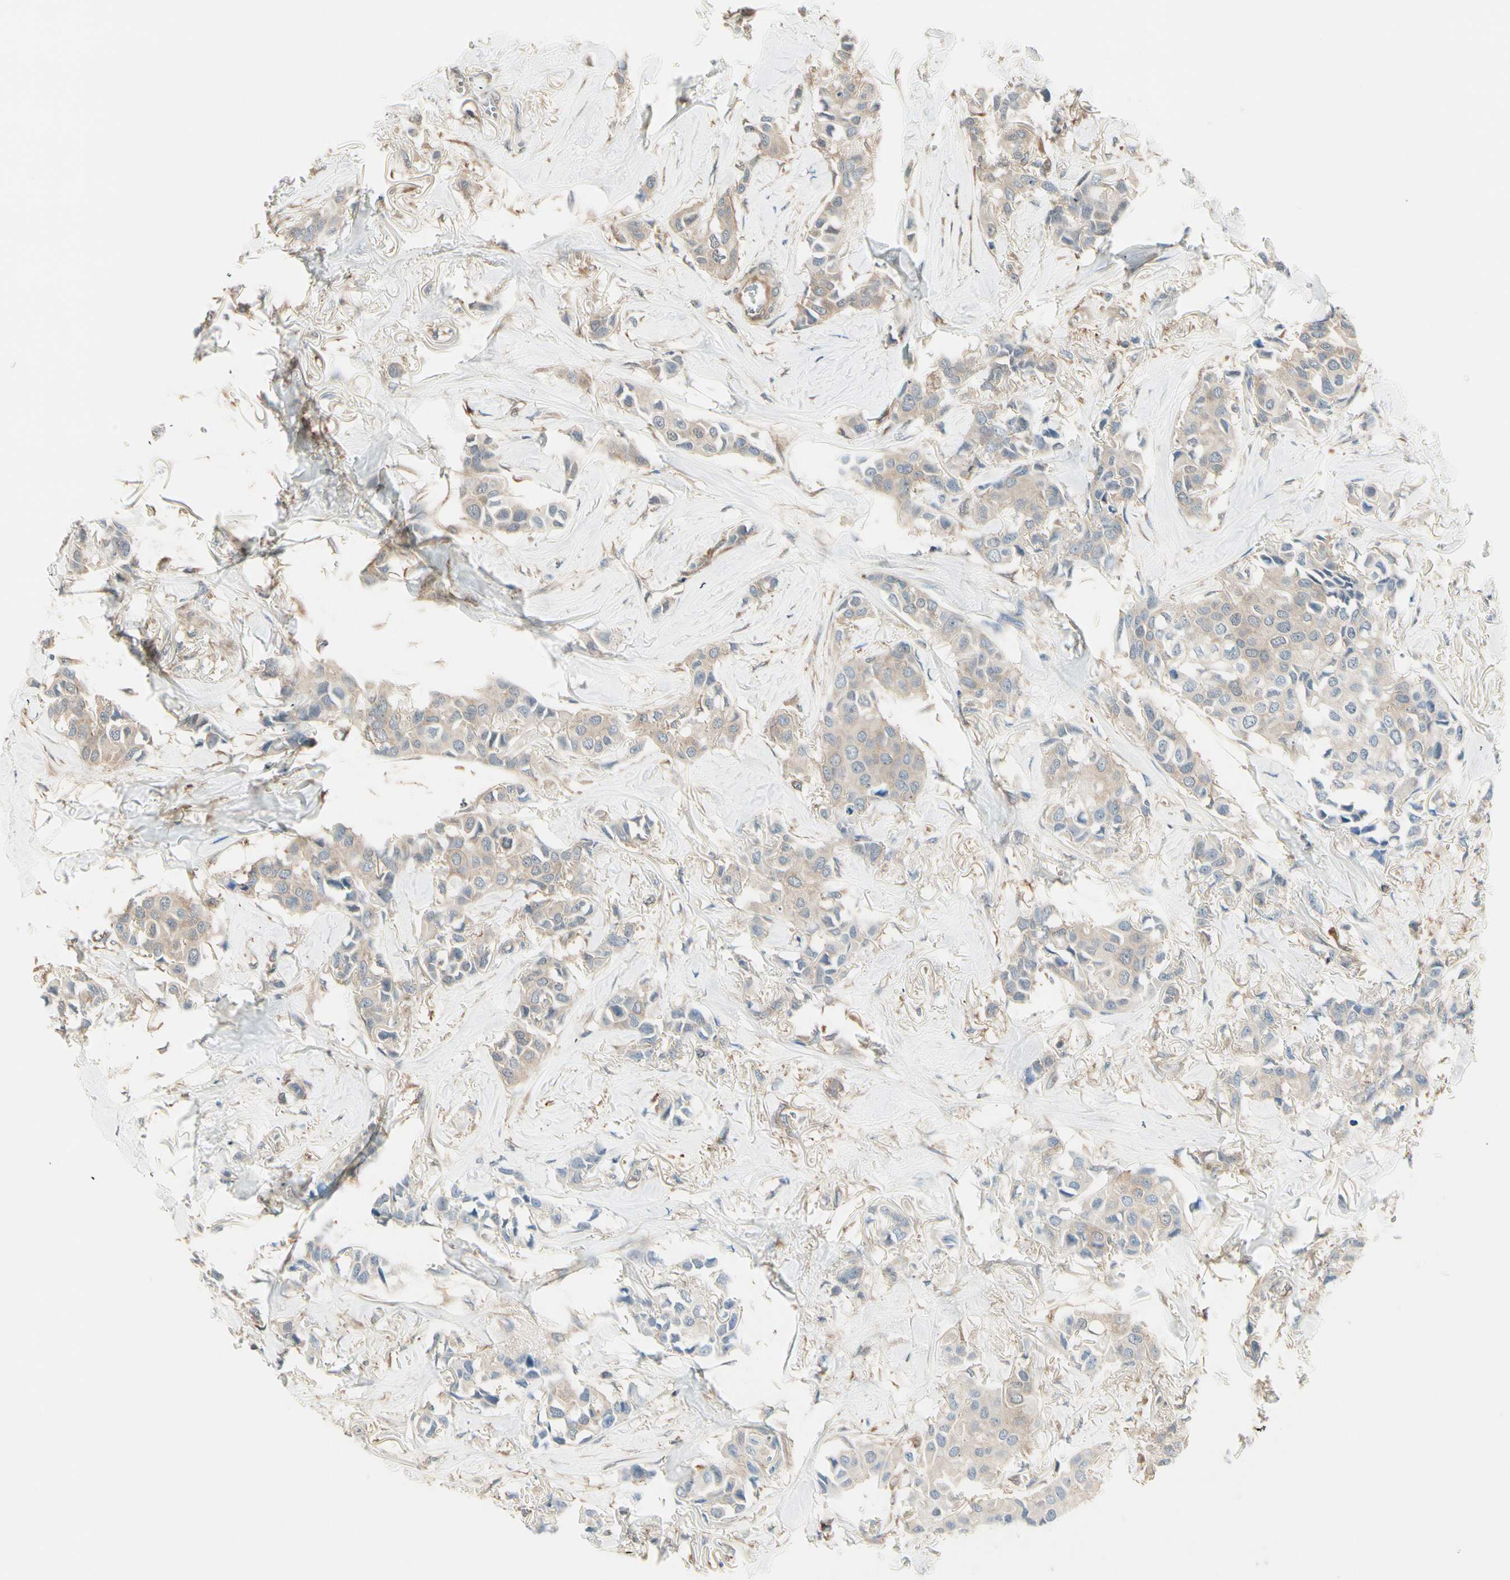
{"staining": {"intensity": "weak", "quantity": ">75%", "location": "cytoplasmic/membranous"}, "tissue": "breast cancer", "cell_type": "Tumor cells", "image_type": "cancer", "snomed": [{"axis": "morphology", "description": "Duct carcinoma"}, {"axis": "topography", "description": "Breast"}], "caption": "Immunohistochemical staining of breast cancer (invasive ductal carcinoma) reveals low levels of weak cytoplasmic/membranous expression in about >75% of tumor cells.", "gene": "OXSR1", "patient": {"sex": "female", "age": 80}}